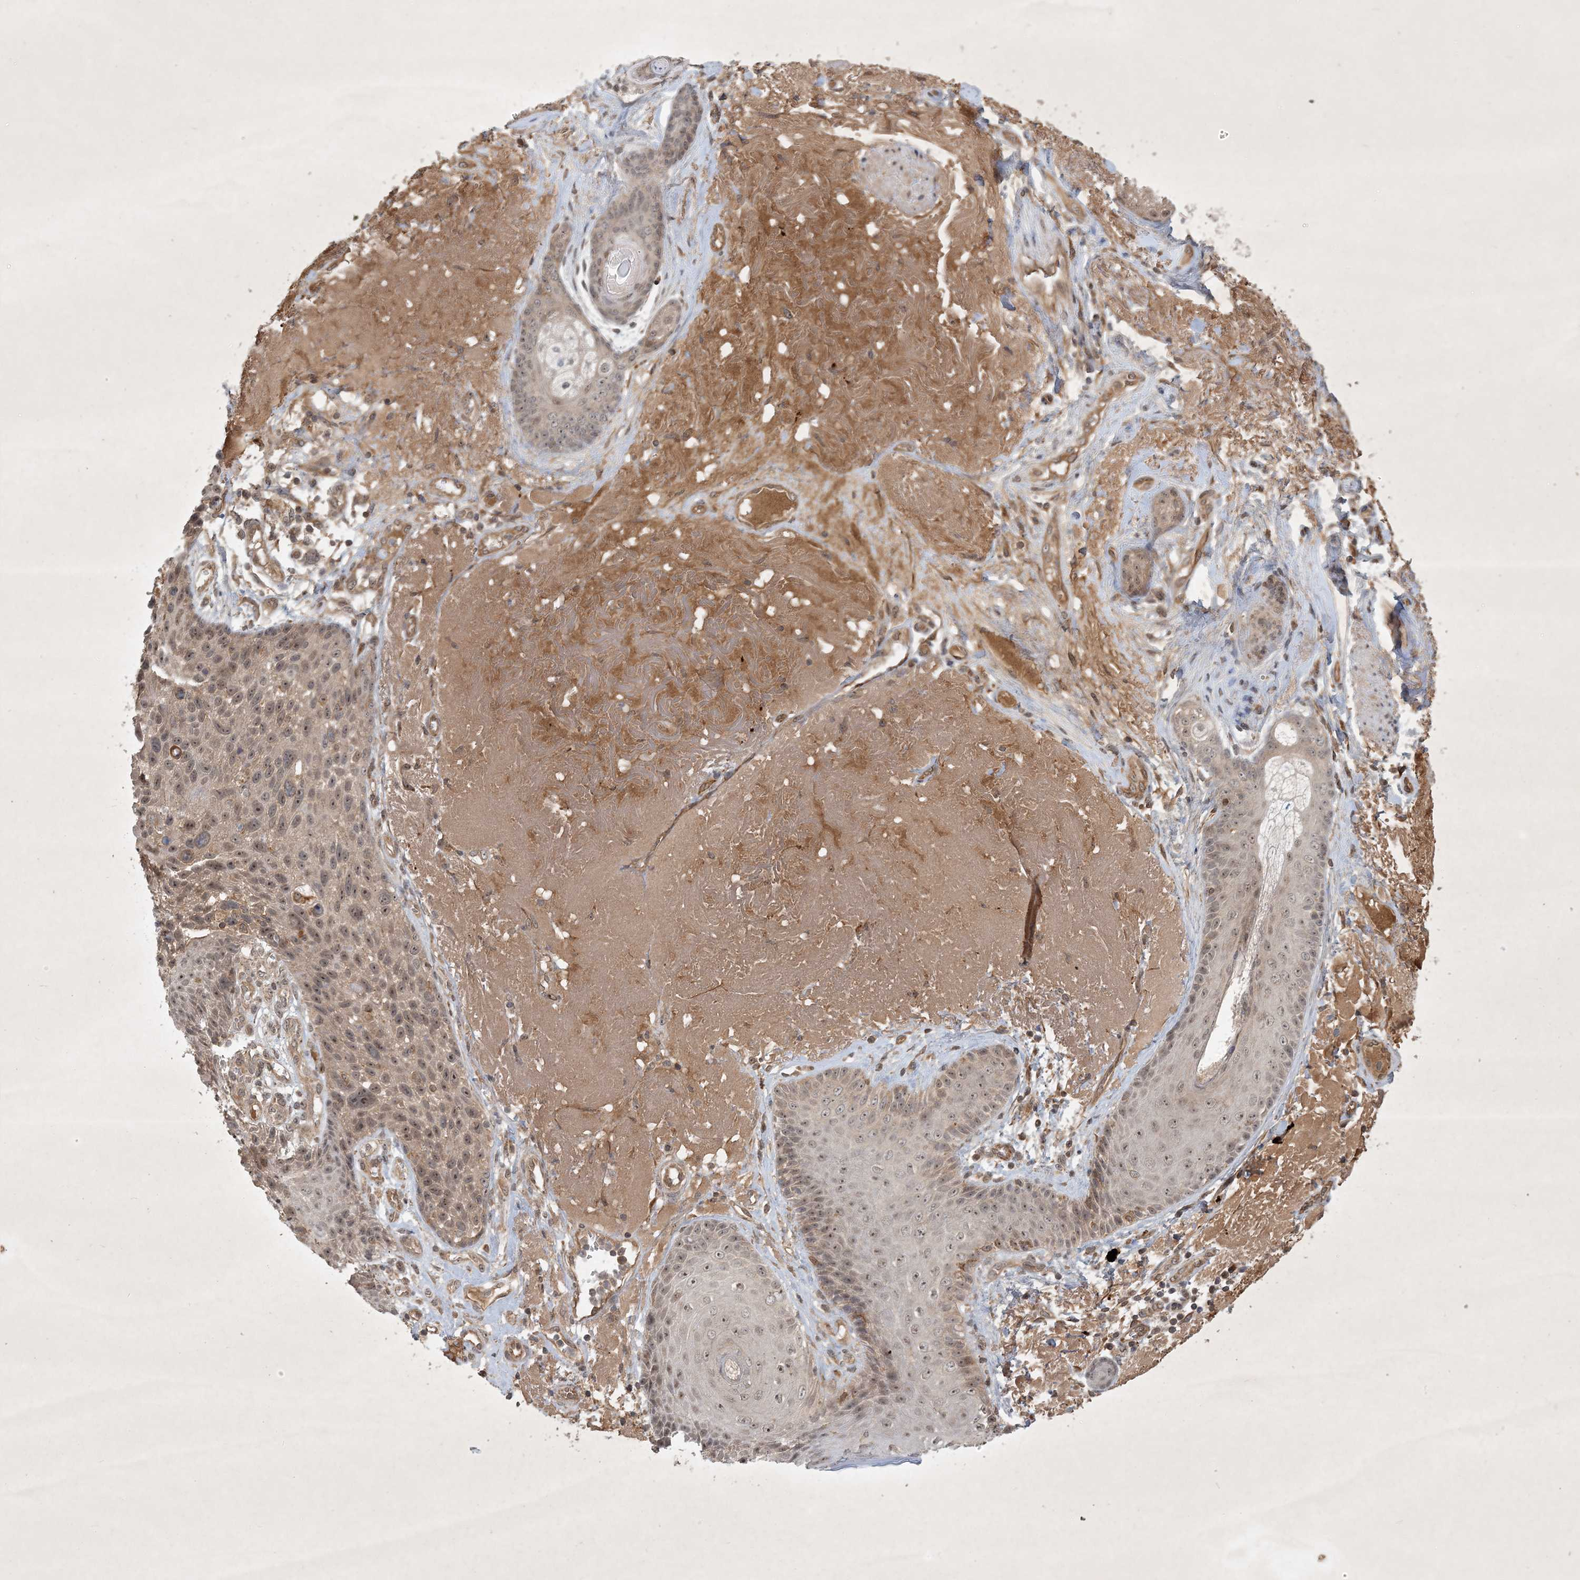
{"staining": {"intensity": "moderate", "quantity": "25%-75%", "location": "cytoplasmic/membranous,nuclear"}, "tissue": "skin cancer", "cell_type": "Tumor cells", "image_type": "cancer", "snomed": [{"axis": "morphology", "description": "Squamous cell carcinoma, NOS"}, {"axis": "topography", "description": "Skin"}], "caption": "A high-resolution photomicrograph shows immunohistochemistry staining of skin cancer (squamous cell carcinoma), which exhibits moderate cytoplasmic/membranous and nuclear expression in approximately 25%-75% of tumor cells.", "gene": "ZCCHC4", "patient": {"sex": "female", "age": 88}}